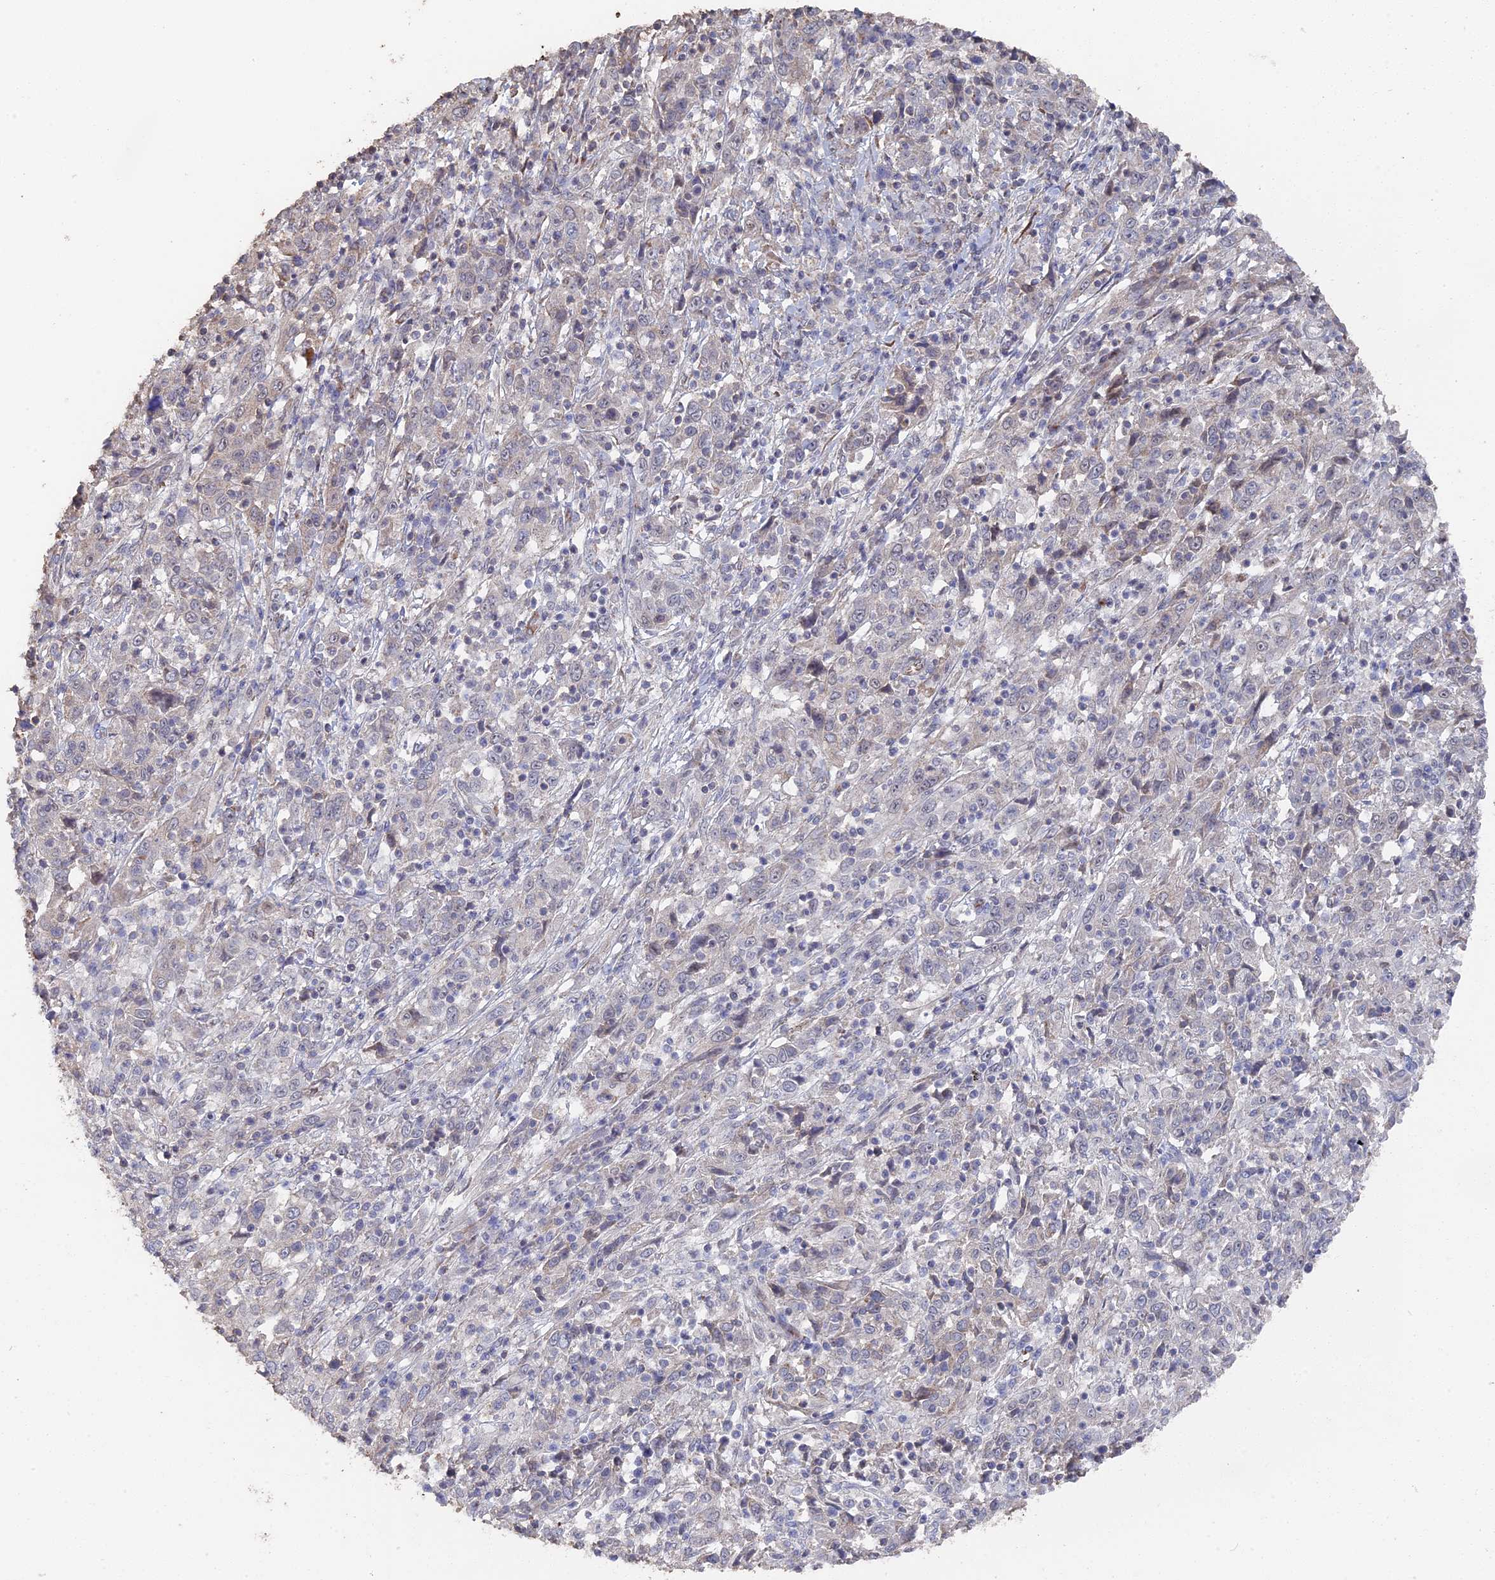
{"staining": {"intensity": "negative", "quantity": "none", "location": "none"}, "tissue": "cervical cancer", "cell_type": "Tumor cells", "image_type": "cancer", "snomed": [{"axis": "morphology", "description": "Squamous cell carcinoma, NOS"}, {"axis": "topography", "description": "Cervix"}], "caption": "Photomicrograph shows no protein staining in tumor cells of squamous cell carcinoma (cervical) tissue. (Stains: DAB immunohistochemistry with hematoxylin counter stain, Microscopy: brightfield microscopy at high magnification).", "gene": "SEMG2", "patient": {"sex": "female", "age": 46}}